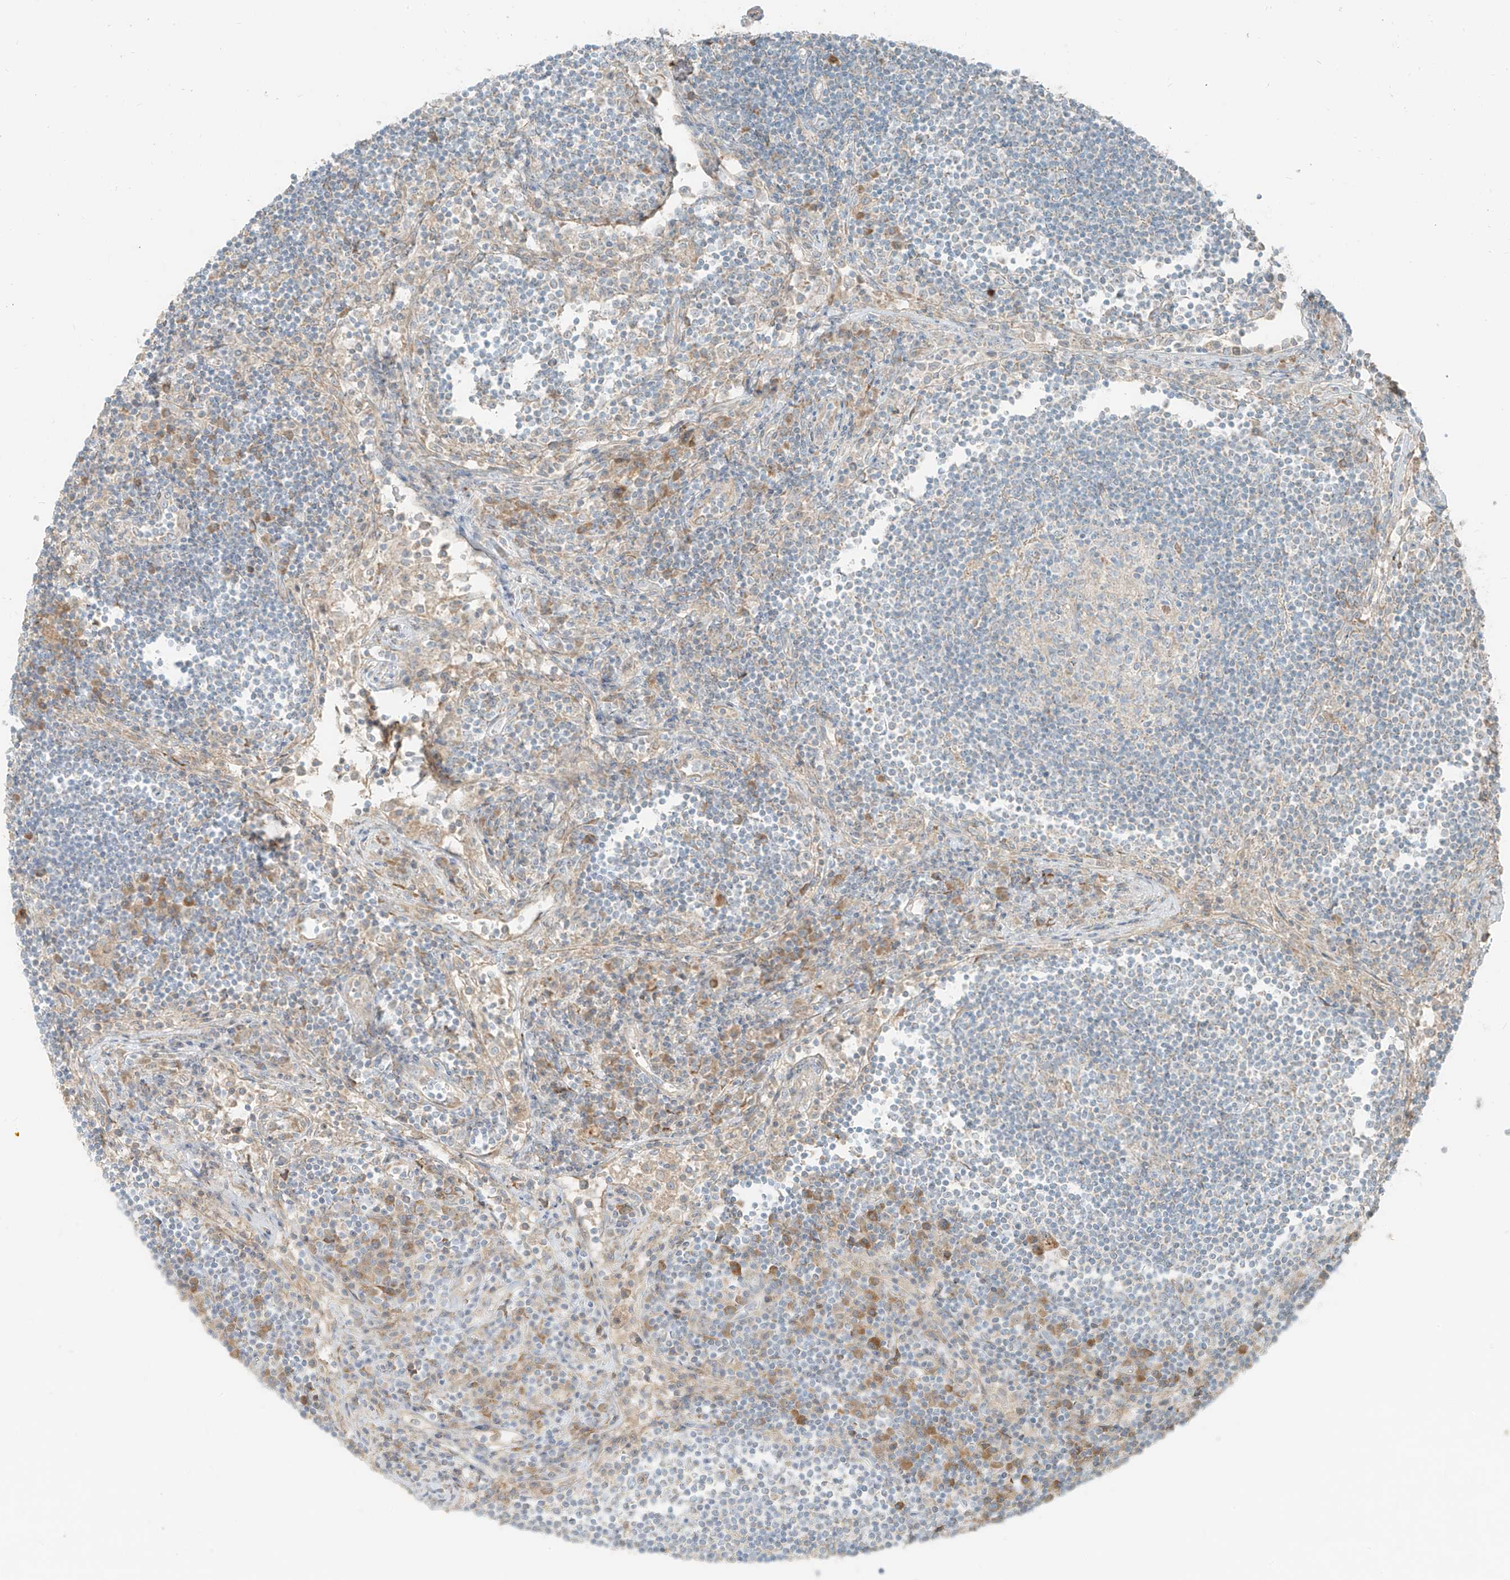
{"staining": {"intensity": "negative", "quantity": "none", "location": "none"}, "tissue": "lymph node", "cell_type": "Germinal center cells", "image_type": "normal", "snomed": [{"axis": "morphology", "description": "Normal tissue, NOS"}, {"axis": "topography", "description": "Lymph node"}], "caption": "IHC micrograph of benign human lymph node stained for a protein (brown), which shows no positivity in germinal center cells.", "gene": "FSTL1", "patient": {"sex": "female", "age": 53}}